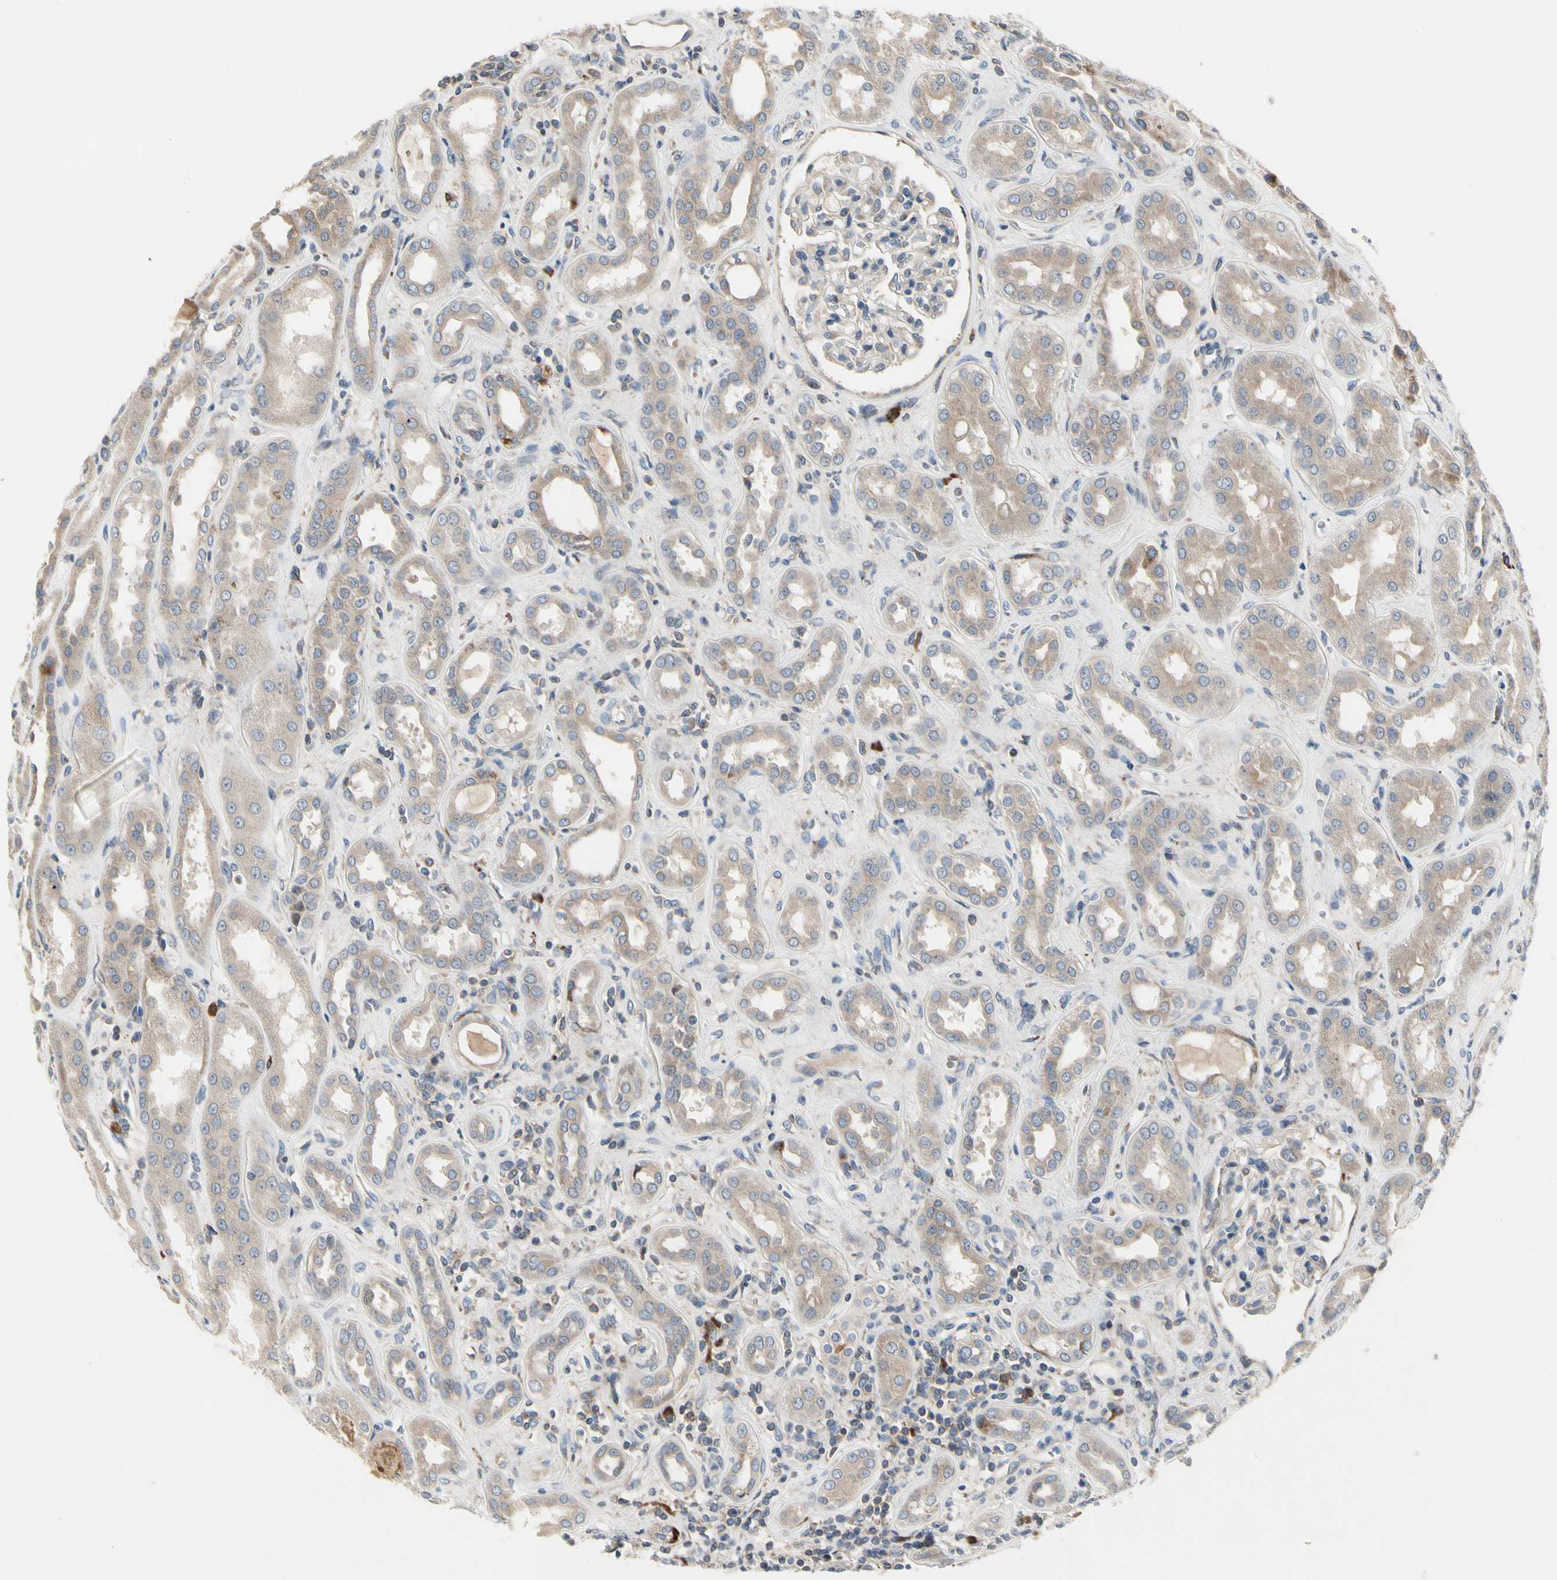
{"staining": {"intensity": "weak", "quantity": "25%-75%", "location": "cytoplasmic/membranous"}, "tissue": "kidney", "cell_type": "Cells in glomeruli", "image_type": "normal", "snomed": [{"axis": "morphology", "description": "Normal tissue, NOS"}, {"axis": "topography", "description": "Kidney"}], "caption": "Protein expression analysis of normal human kidney reveals weak cytoplasmic/membranous expression in approximately 25%-75% of cells in glomeruli.", "gene": "MMEL1", "patient": {"sex": "male", "age": 59}}